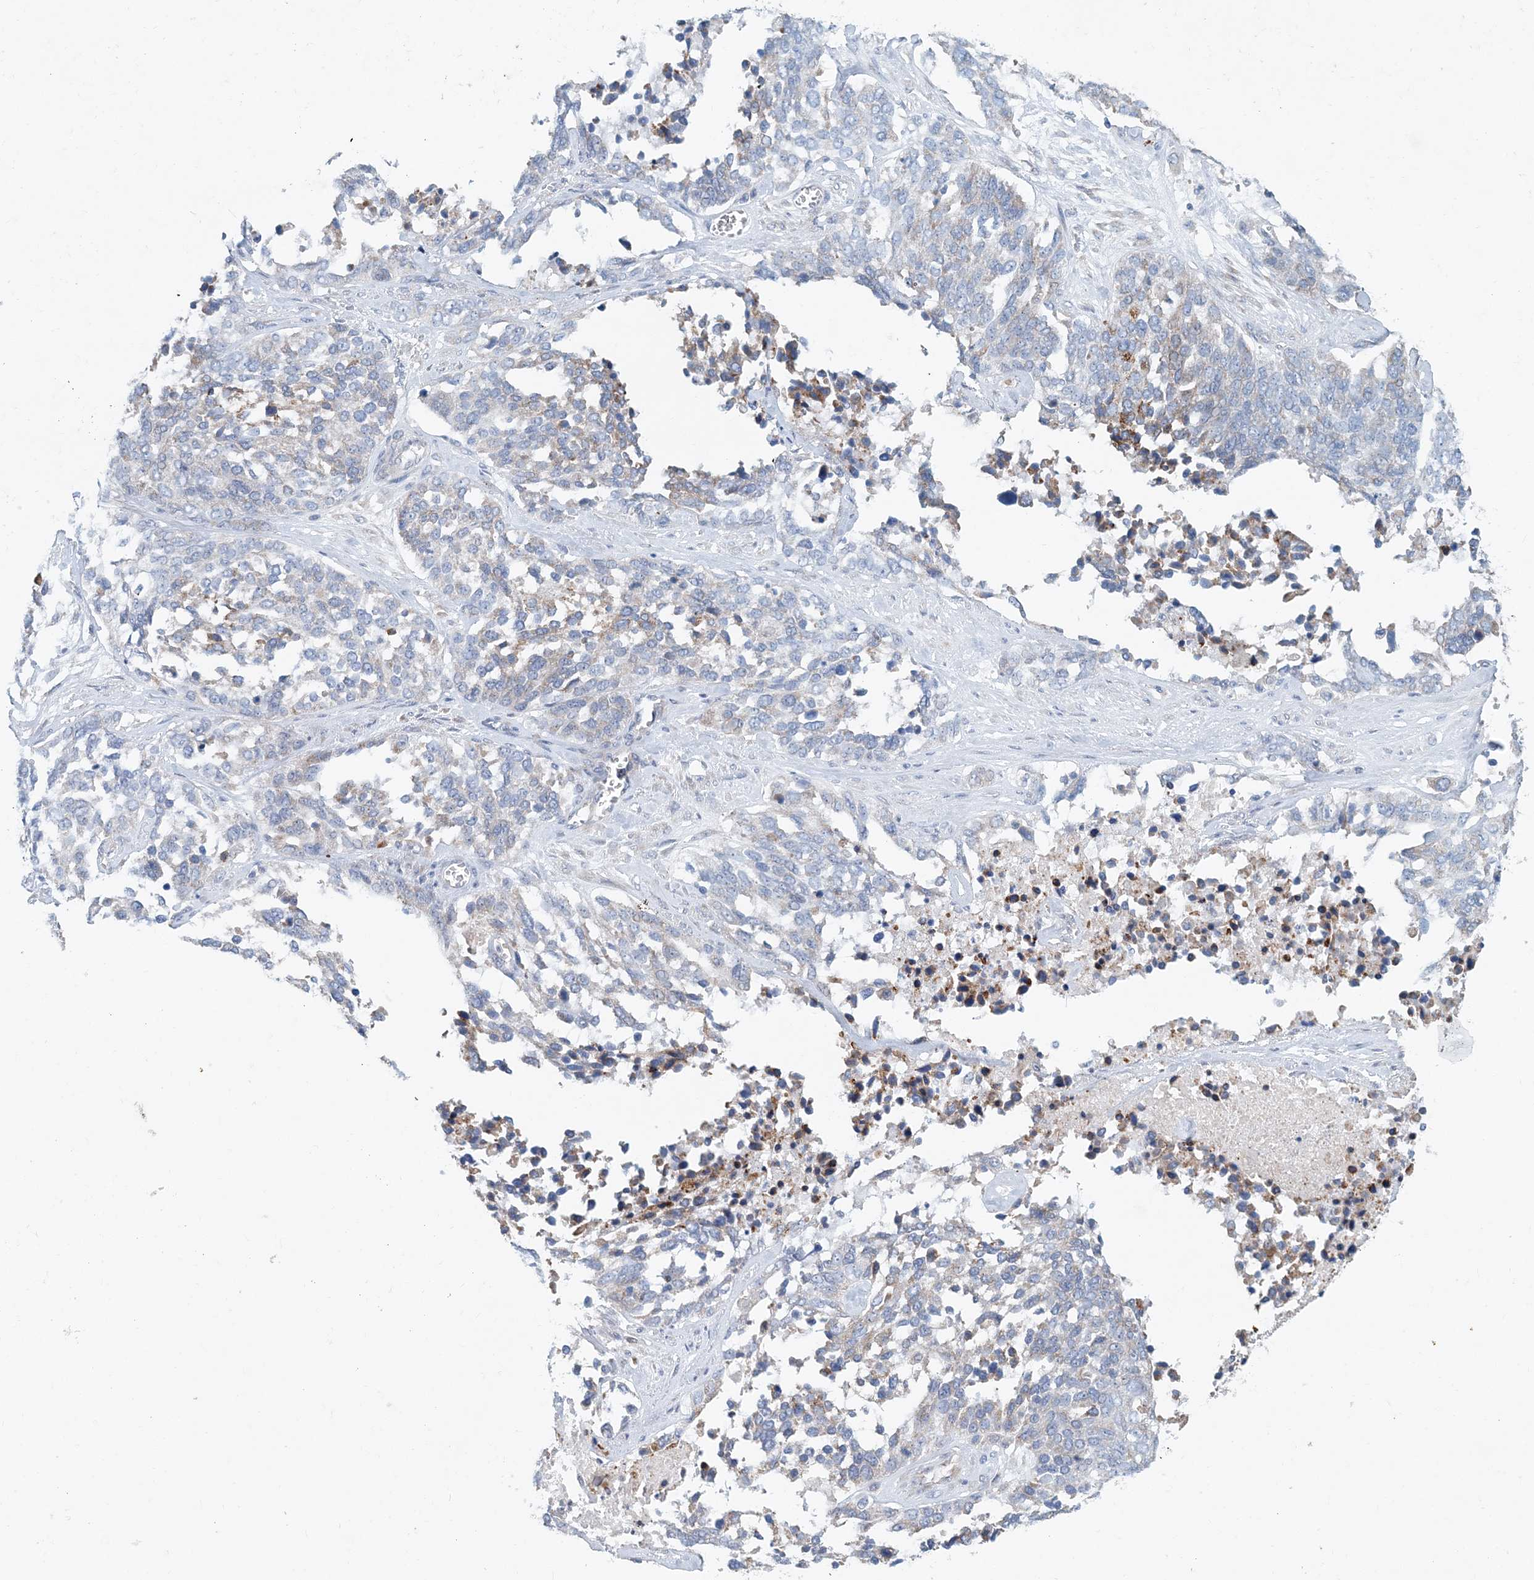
{"staining": {"intensity": "negative", "quantity": "none", "location": "none"}, "tissue": "ovarian cancer", "cell_type": "Tumor cells", "image_type": "cancer", "snomed": [{"axis": "morphology", "description": "Cystadenocarcinoma, serous, NOS"}, {"axis": "topography", "description": "Ovary"}], "caption": "A photomicrograph of human ovarian serous cystadenocarcinoma is negative for staining in tumor cells.", "gene": "PFN2", "patient": {"sex": "female", "age": 44}}